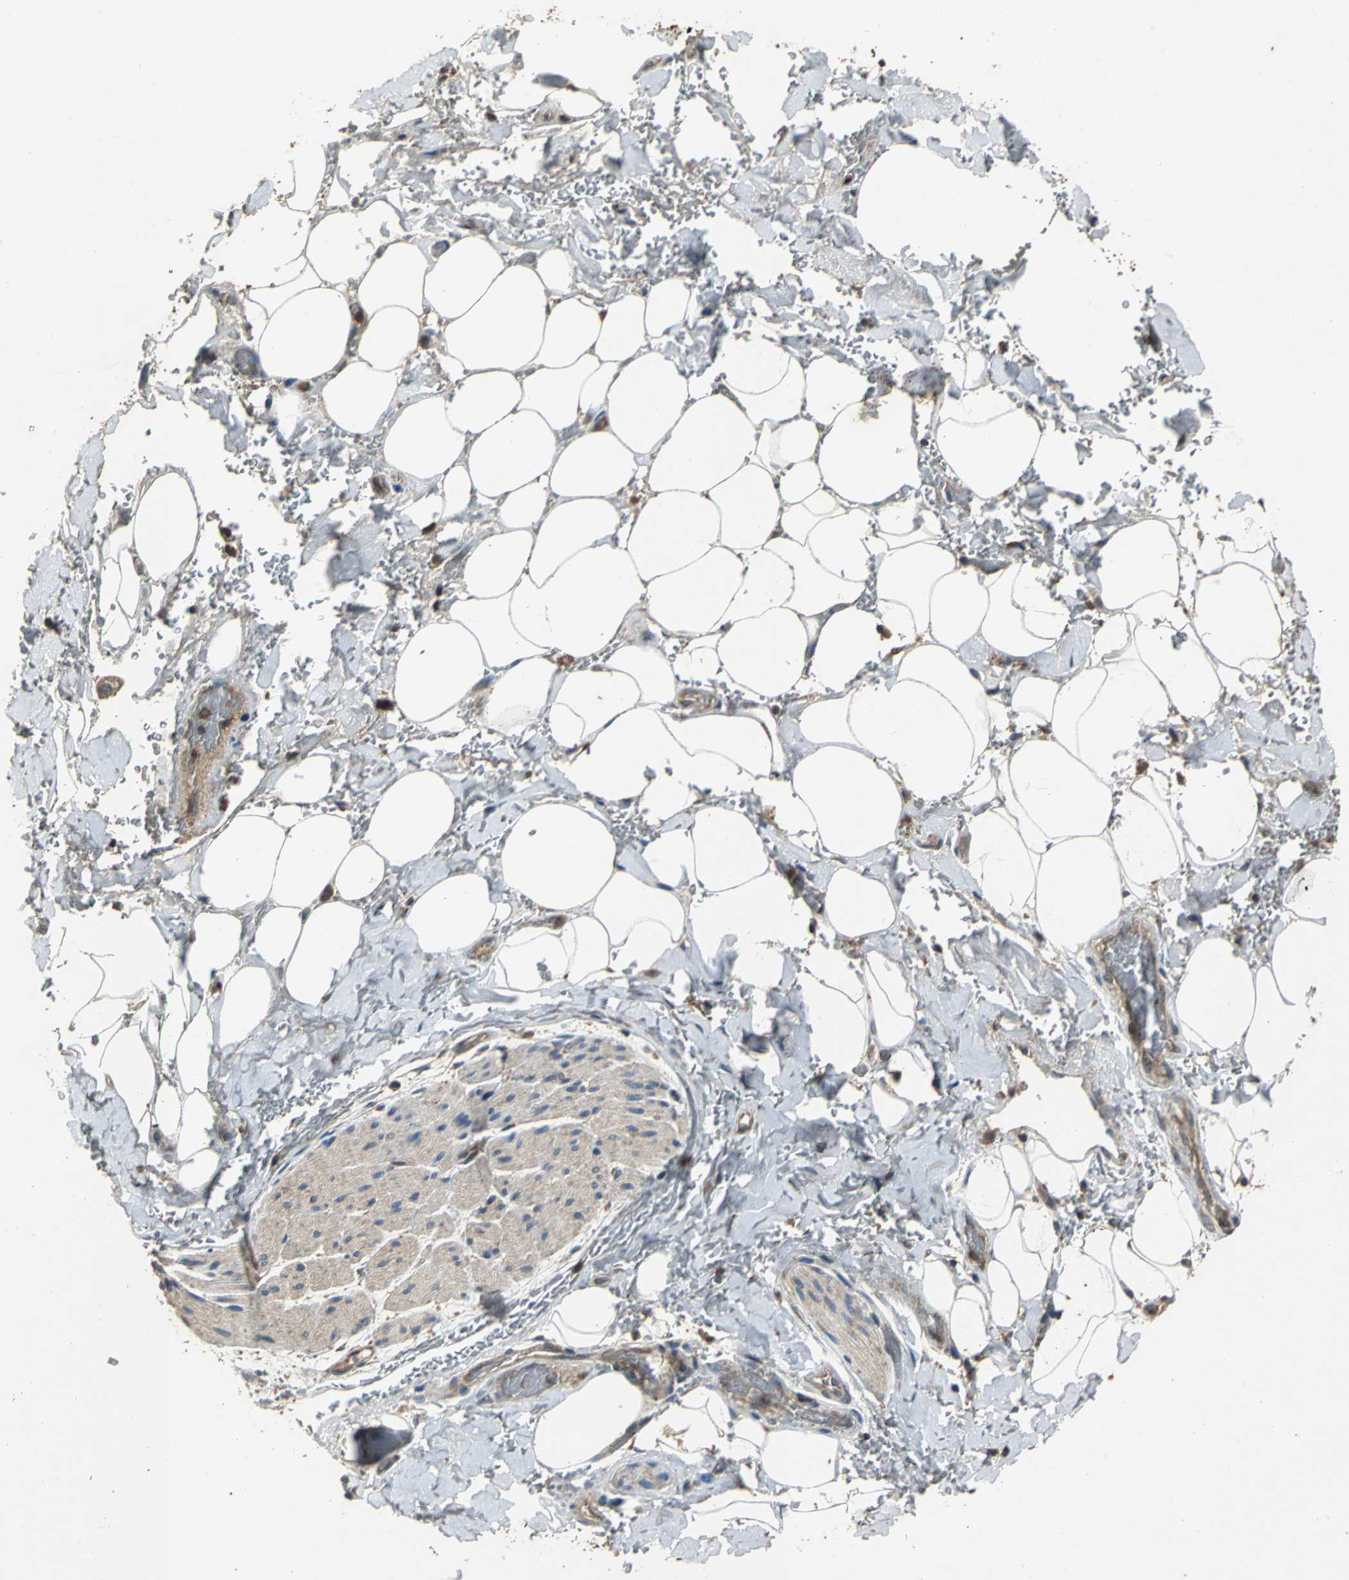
{"staining": {"intensity": "negative", "quantity": "none", "location": "none"}, "tissue": "adipose tissue", "cell_type": "Adipocytes", "image_type": "normal", "snomed": [{"axis": "morphology", "description": "Normal tissue, NOS"}, {"axis": "morphology", "description": "Cholangiocarcinoma"}, {"axis": "topography", "description": "Liver"}, {"axis": "topography", "description": "Peripheral nerve tissue"}], "caption": "DAB immunohistochemical staining of normal adipose tissue displays no significant staining in adipocytes. (DAB immunohistochemistry (IHC) visualized using brightfield microscopy, high magnification).", "gene": "ZNF608", "patient": {"sex": "male", "age": 50}}